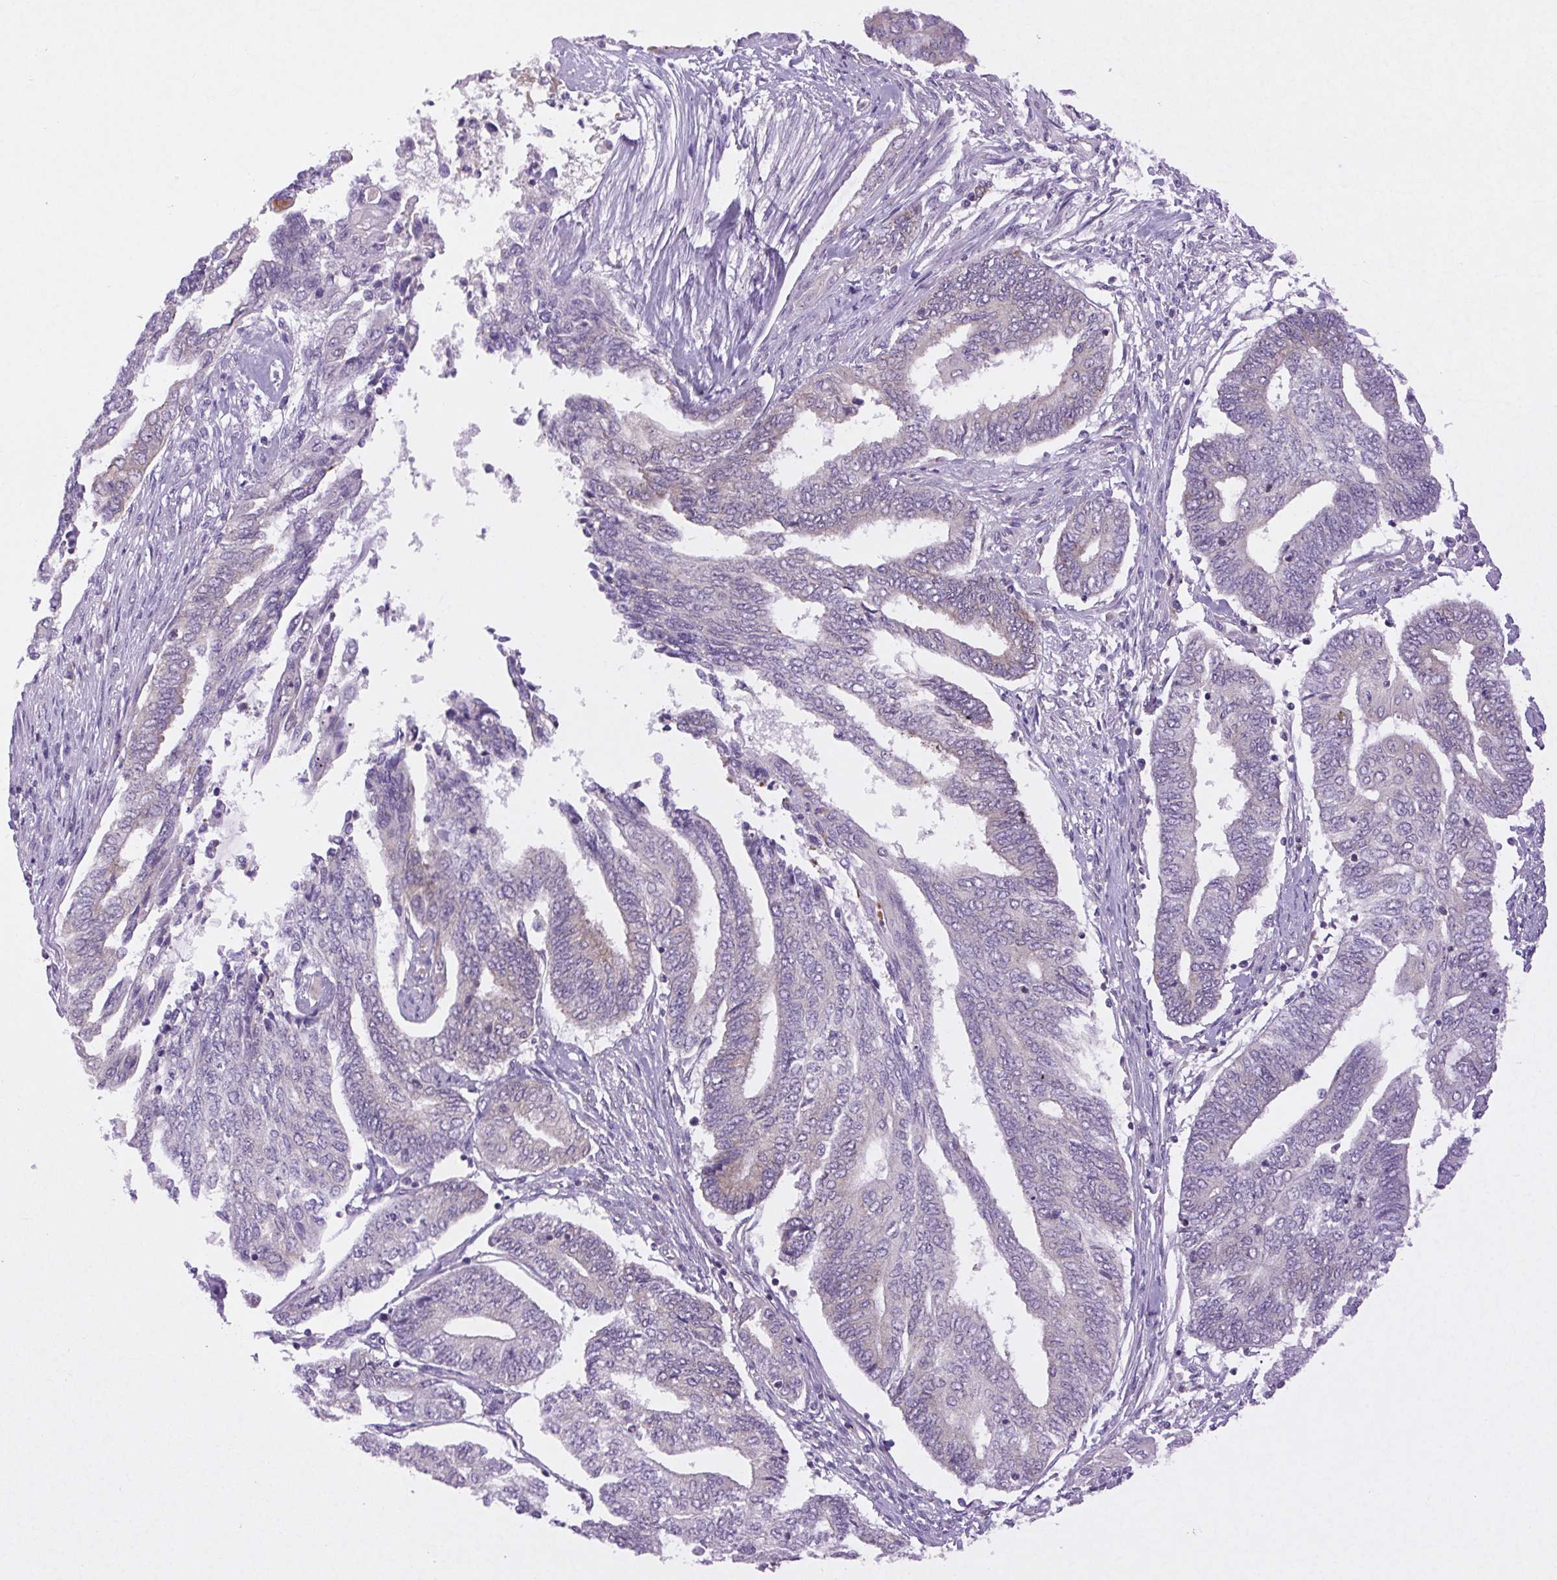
{"staining": {"intensity": "negative", "quantity": "none", "location": "none"}, "tissue": "endometrial cancer", "cell_type": "Tumor cells", "image_type": "cancer", "snomed": [{"axis": "morphology", "description": "Adenocarcinoma, NOS"}, {"axis": "topography", "description": "Uterus"}, {"axis": "topography", "description": "Endometrium"}], "caption": "Immunohistochemistry (IHC) of human adenocarcinoma (endometrial) reveals no positivity in tumor cells.", "gene": "MINK1", "patient": {"sex": "female", "age": 70}}